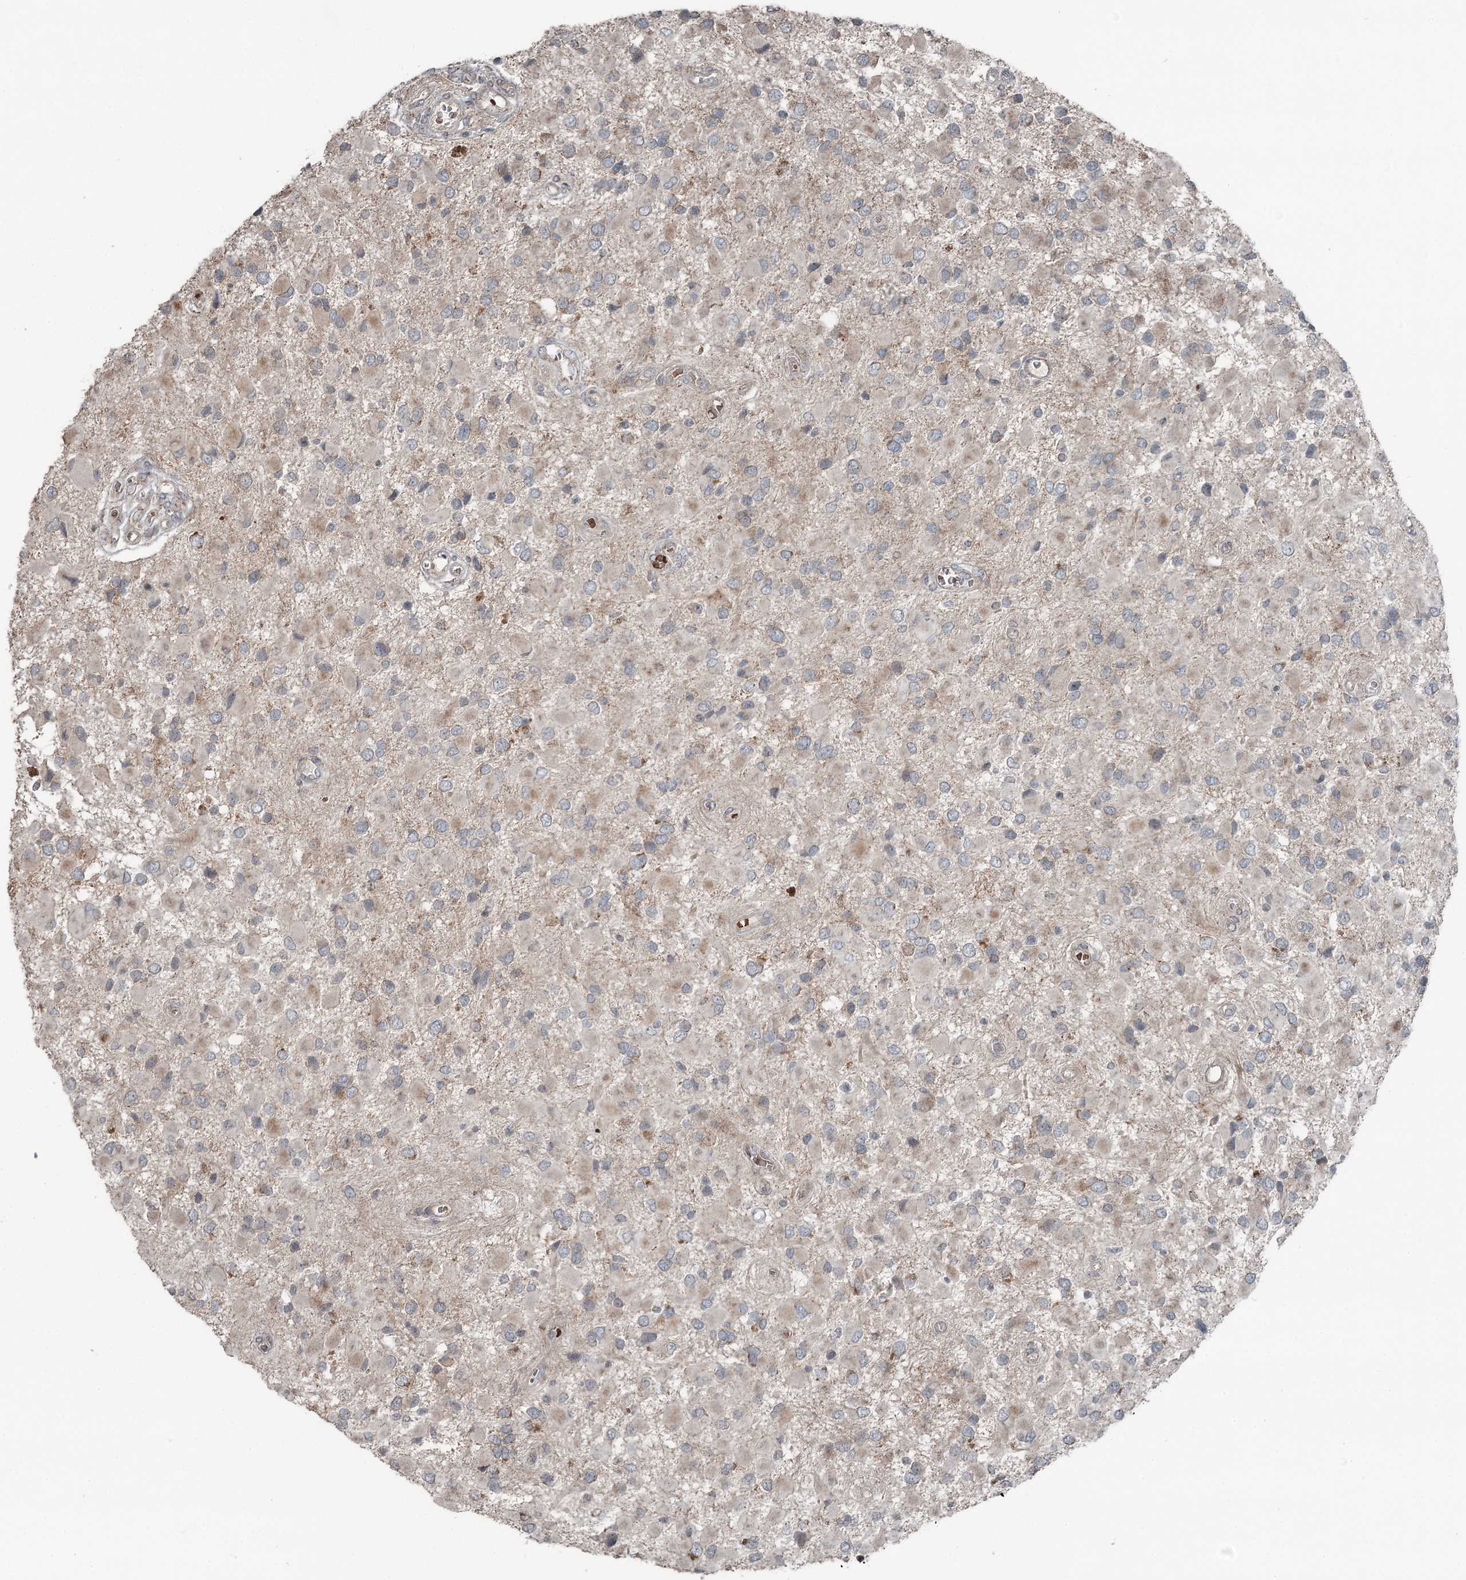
{"staining": {"intensity": "weak", "quantity": "<25%", "location": "cytoplasmic/membranous"}, "tissue": "glioma", "cell_type": "Tumor cells", "image_type": "cancer", "snomed": [{"axis": "morphology", "description": "Glioma, malignant, High grade"}, {"axis": "topography", "description": "Brain"}], "caption": "Immunohistochemistry (IHC) of malignant high-grade glioma shows no positivity in tumor cells.", "gene": "RASSF8", "patient": {"sex": "male", "age": 53}}